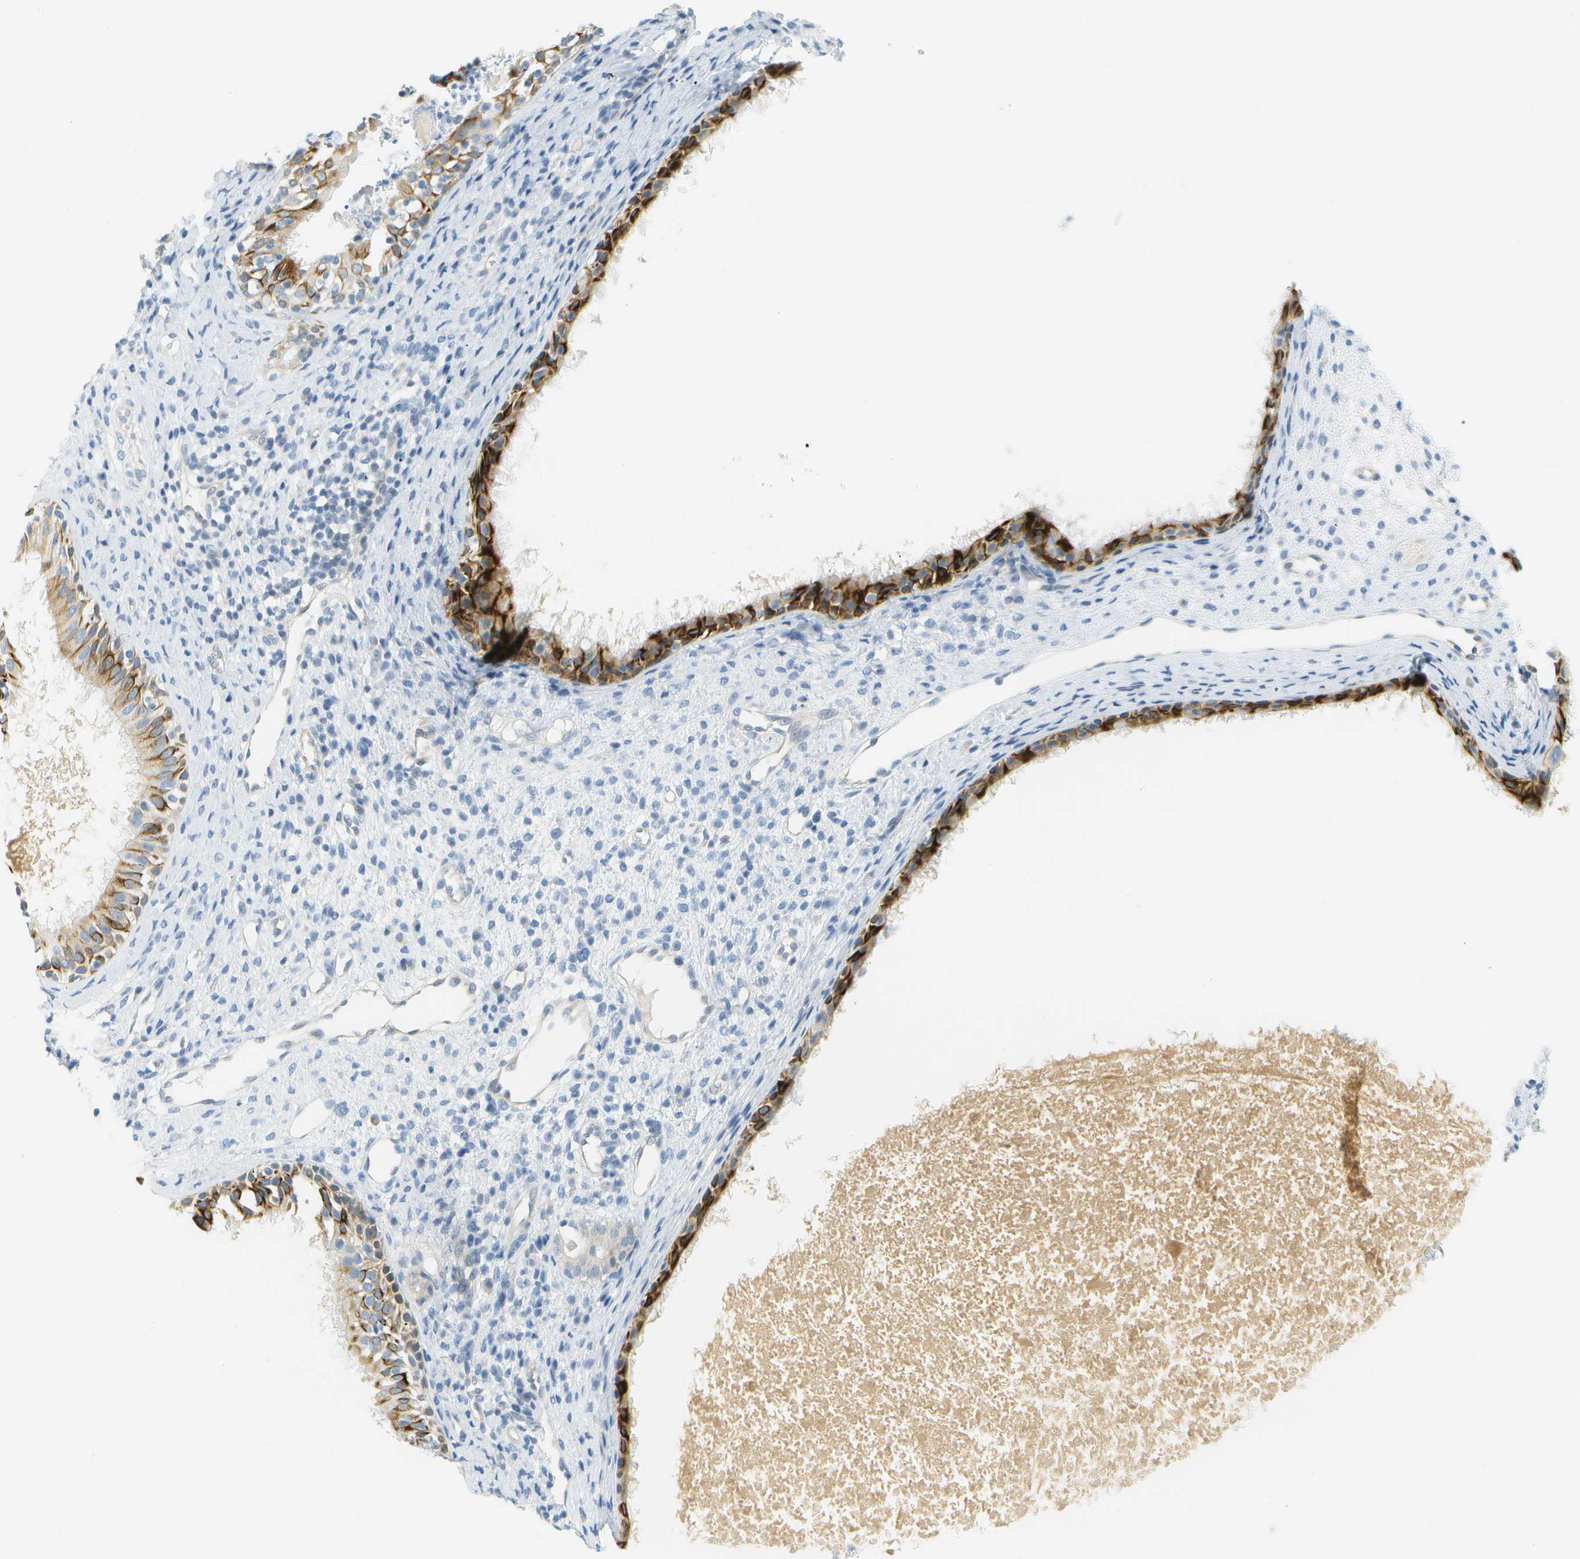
{"staining": {"intensity": "strong", "quantity": "25%-75%", "location": "cytoplasmic/membranous"}, "tissue": "nasopharynx", "cell_type": "Respiratory epithelial cells", "image_type": "normal", "snomed": [{"axis": "morphology", "description": "Normal tissue, NOS"}, {"axis": "topography", "description": "Nasopharynx"}], "caption": "Nasopharynx stained with DAB immunohistochemistry reveals high levels of strong cytoplasmic/membranous expression in about 25%-75% of respiratory epithelial cells.", "gene": "SMYD5", "patient": {"sex": "male", "age": 22}}